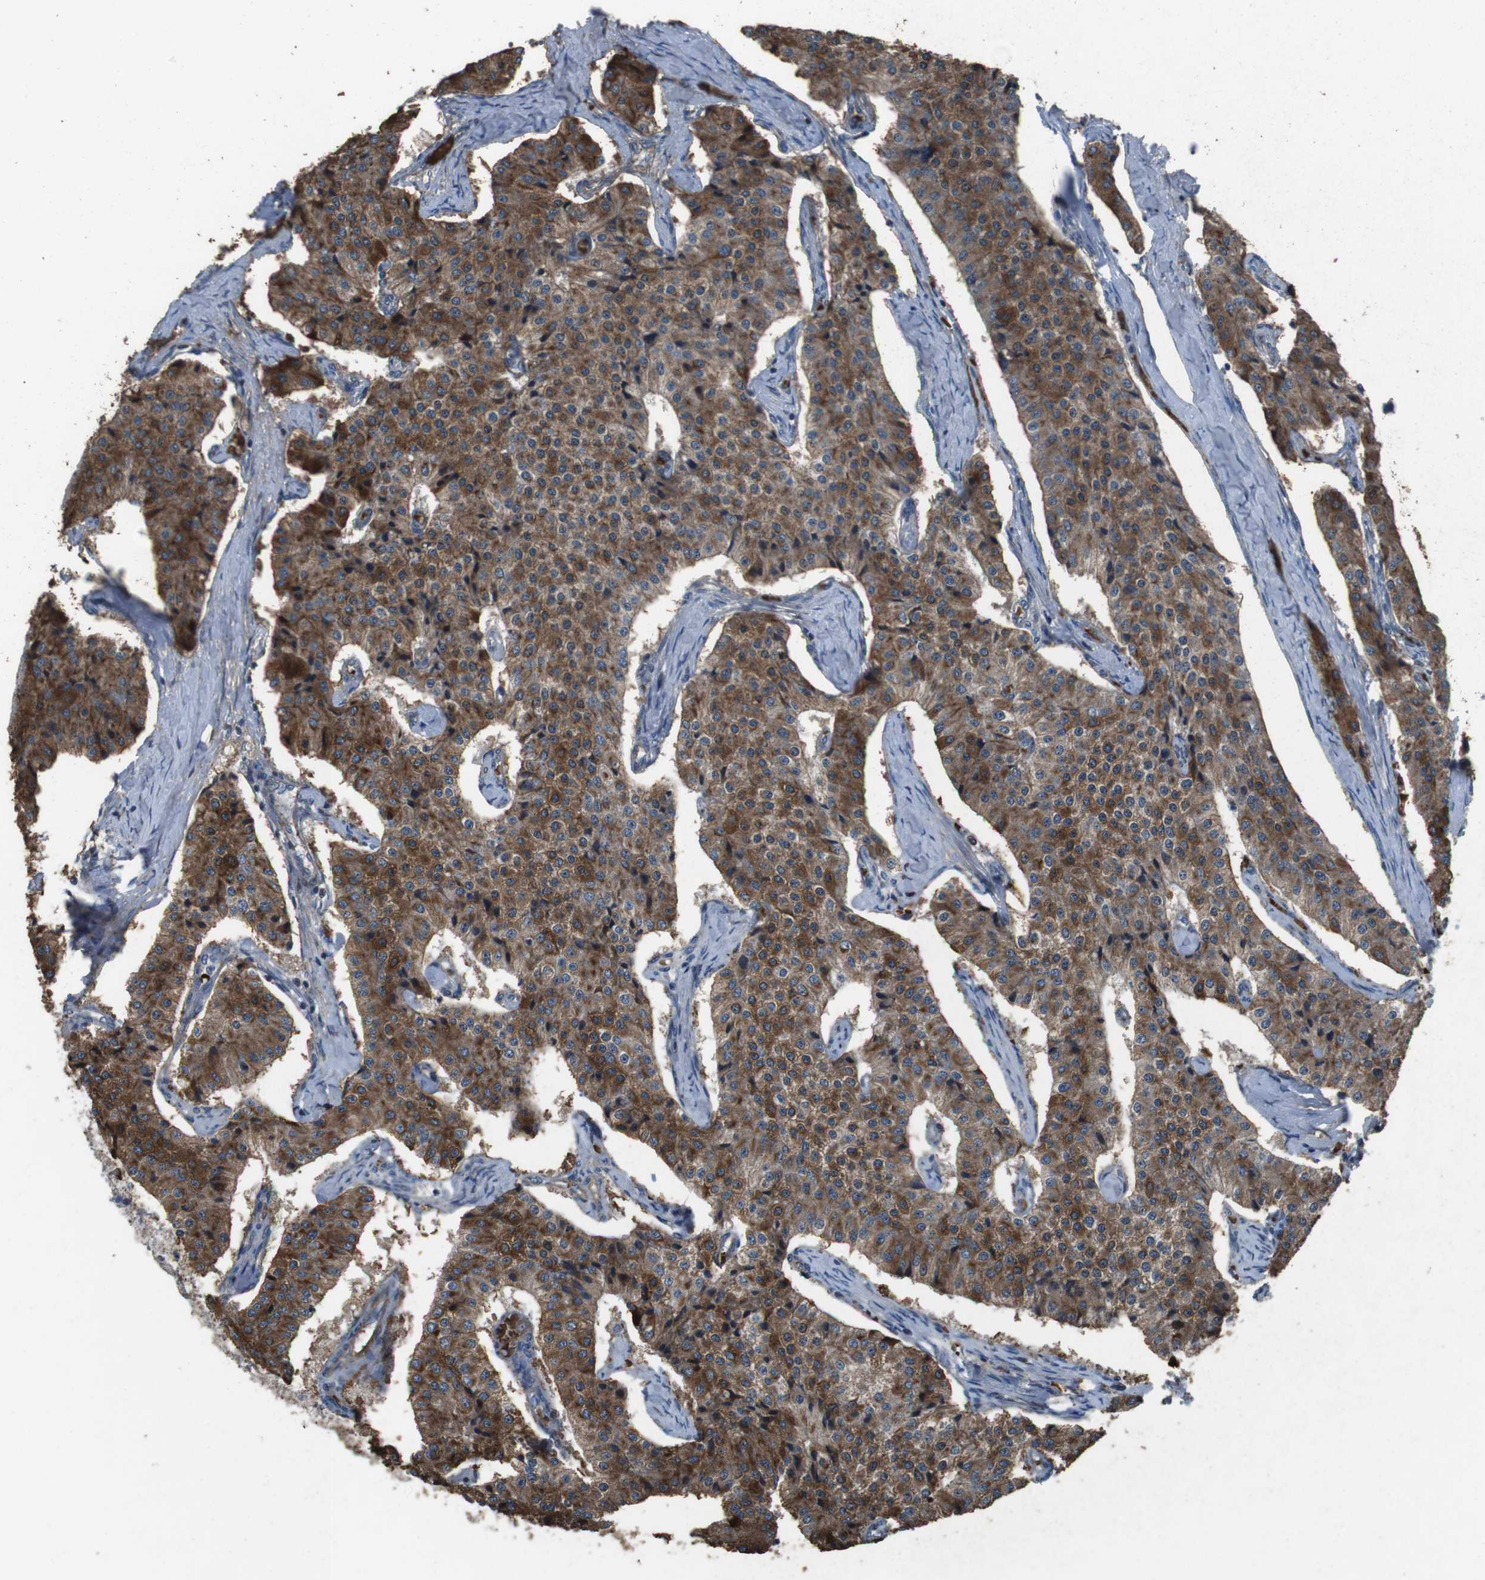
{"staining": {"intensity": "moderate", "quantity": ">75%", "location": "cytoplasmic/membranous"}, "tissue": "carcinoid", "cell_type": "Tumor cells", "image_type": "cancer", "snomed": [{"axis": "morphology", "description": "Carcinoid, malignant, NOS"}, {"axis": "topography", "description": "Colon"}], "caption": "Carcinoid (malignant) stained with DAB immunohistochemistry (IHC) displays medium levels of moderate cytoplasmic/membranous expression in about >75% of tumor cells.", "gene": "FAM174B", "patient": {"sex": "female", "age": 52}}